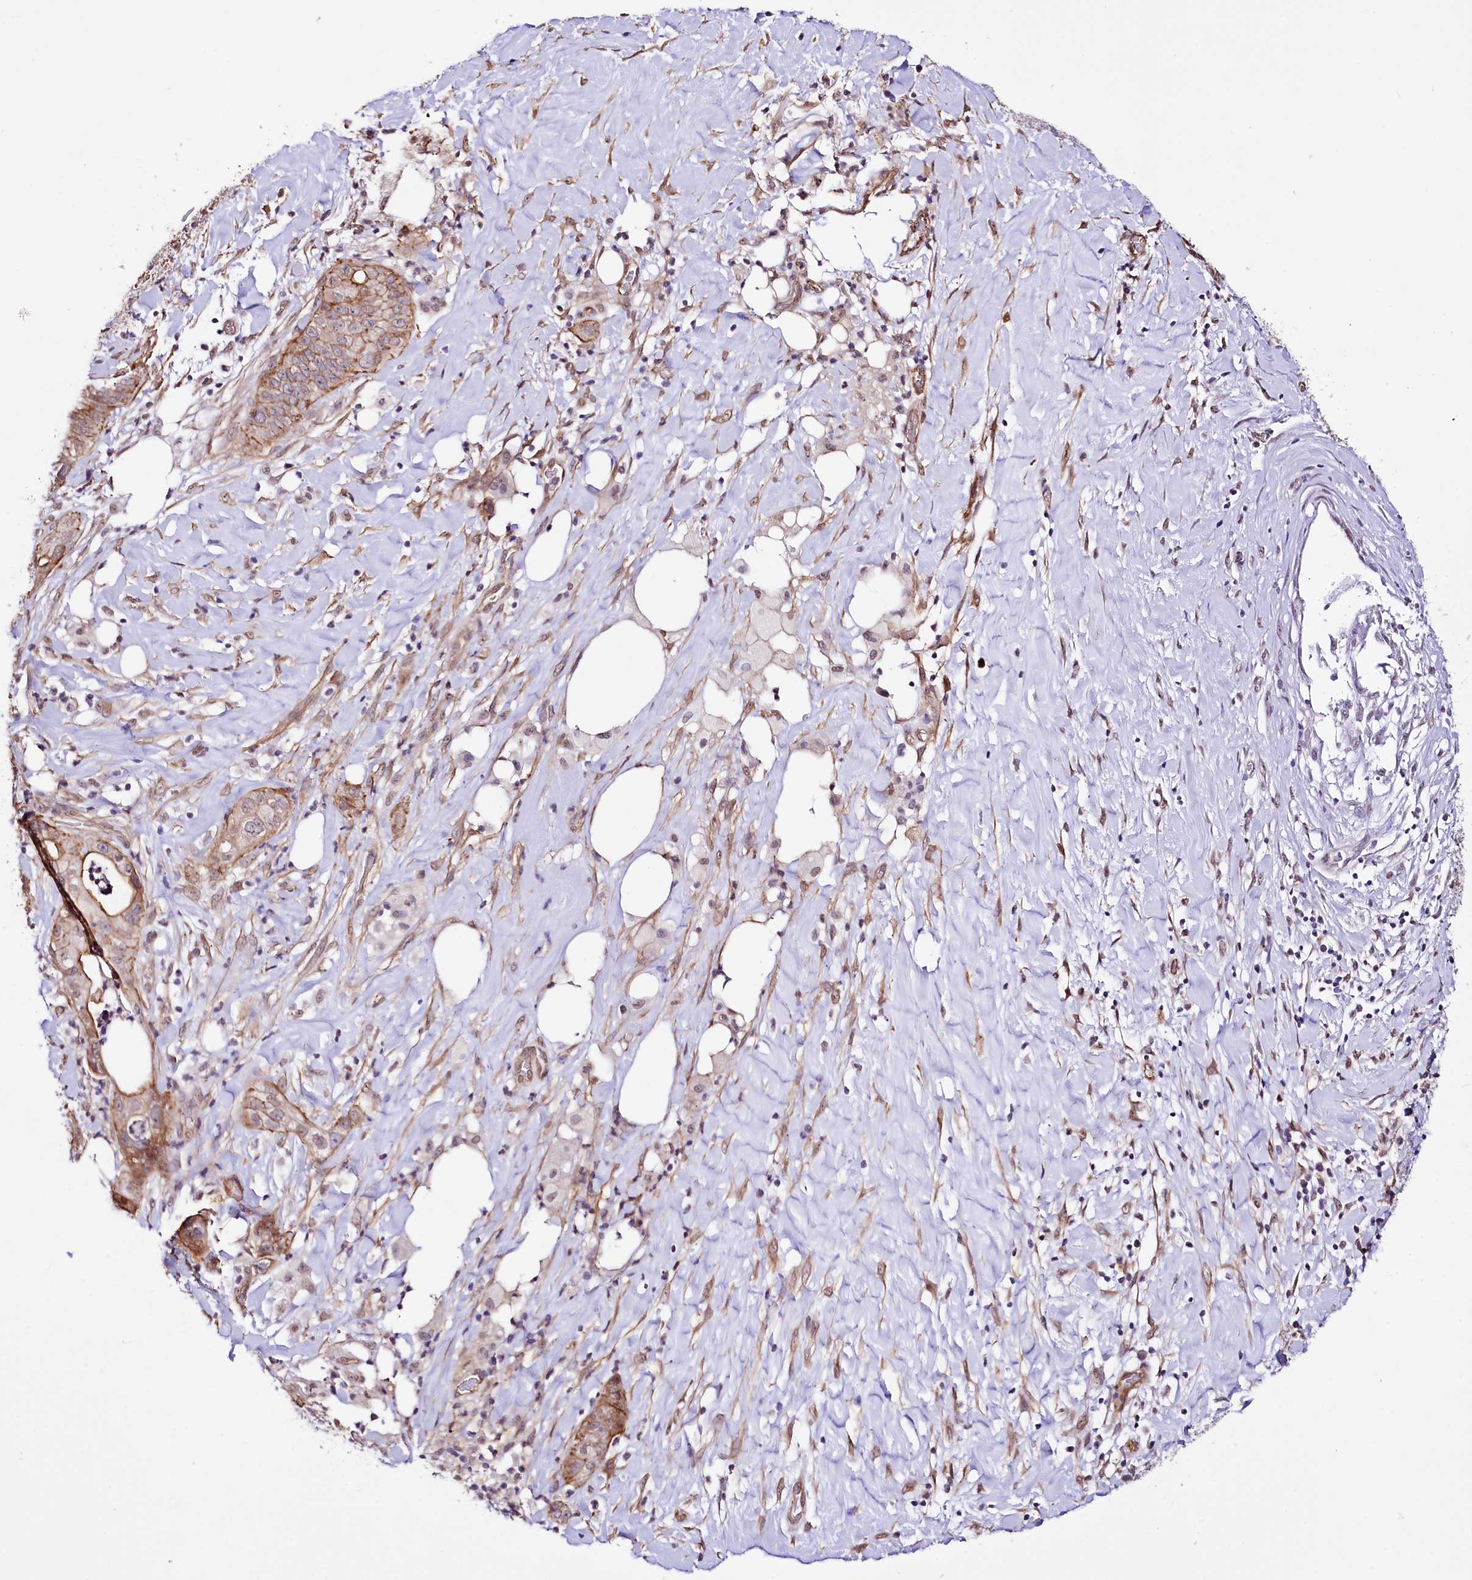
{"staining": {"intensity": "moderate", "quantity": "25%-75%", "location": "cytoplasmic/membranous"}, "tissue": "pancreatic cancer", "cell_type": "Tumor cells", "image_type": "cancer", "snomed": [{"axis": "morphology", "description": "Adenocarcinoma, NOS"}, {"axis": "topography", "description": "Pancreas"}], "caption": "About 25%-75% of tumor cells in pancreatic adenocarcinoma reveal moderate cytoplasmic/membranous protein staining as visualized by brown immunohistochemical staining.", "gene": "ST7", "patient": {"sex": "male", "age": 58}}